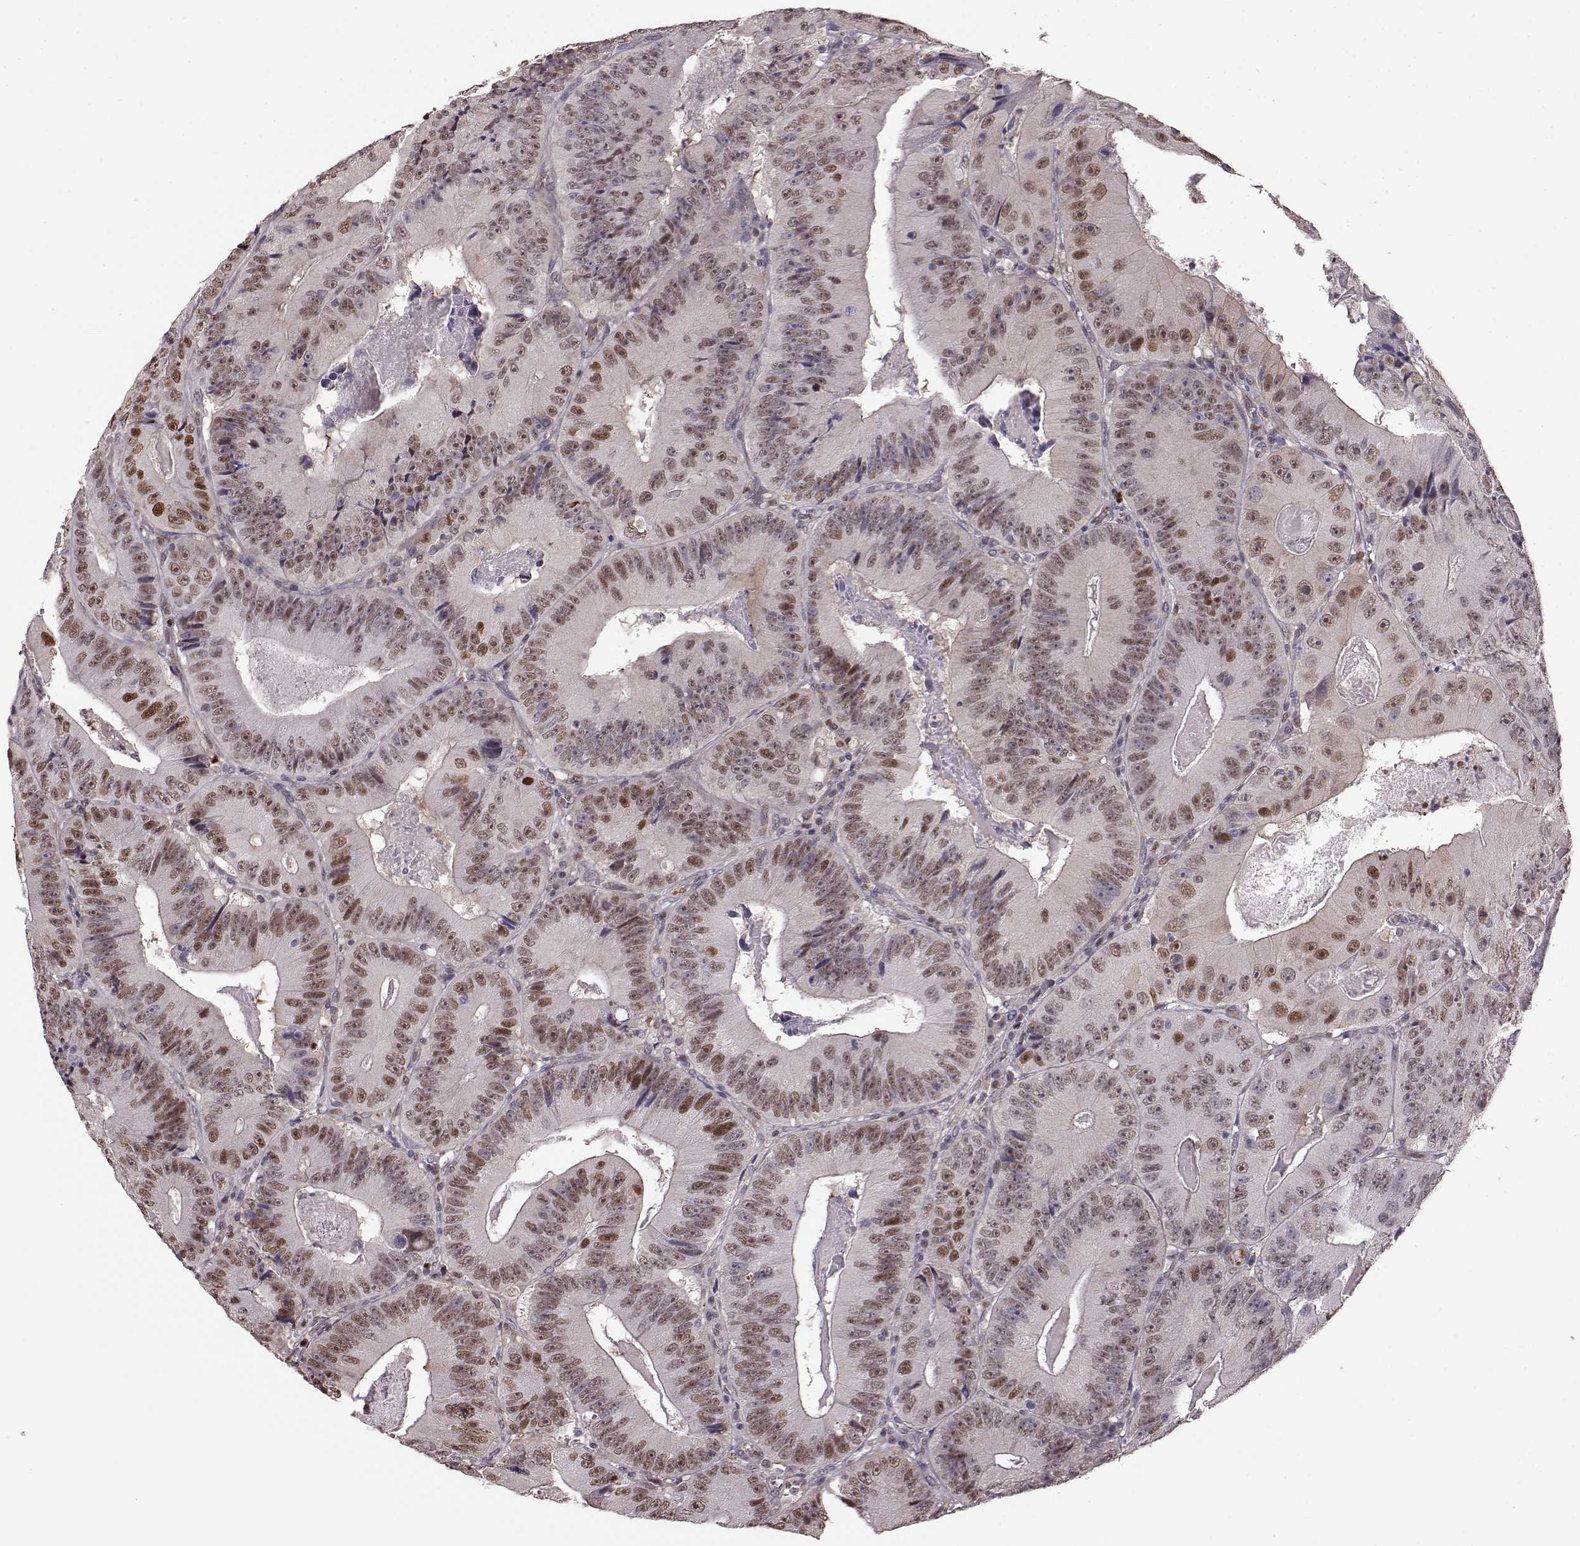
{"staining": {"intensity": "moderate", "quantity": ">75%", "location": "nuclear"}, "tissue": "colorectal cancer", "cell_type": "Tumor cells", "image_type": "cancer", "snomed": [{"axis": "morphology", "description": "Adenocarcinoma, NOS"}, {"axis": "topography", "description": "Colon"}], "caption": "Human colorectal cancer (adenocarcinoma) stained for a protein (brown) exhibits moderate nuclear positive expression in approximately >75% of tumor cells.", "gene": "KLF6", "patient": {"sex": "female", "age": 86}}